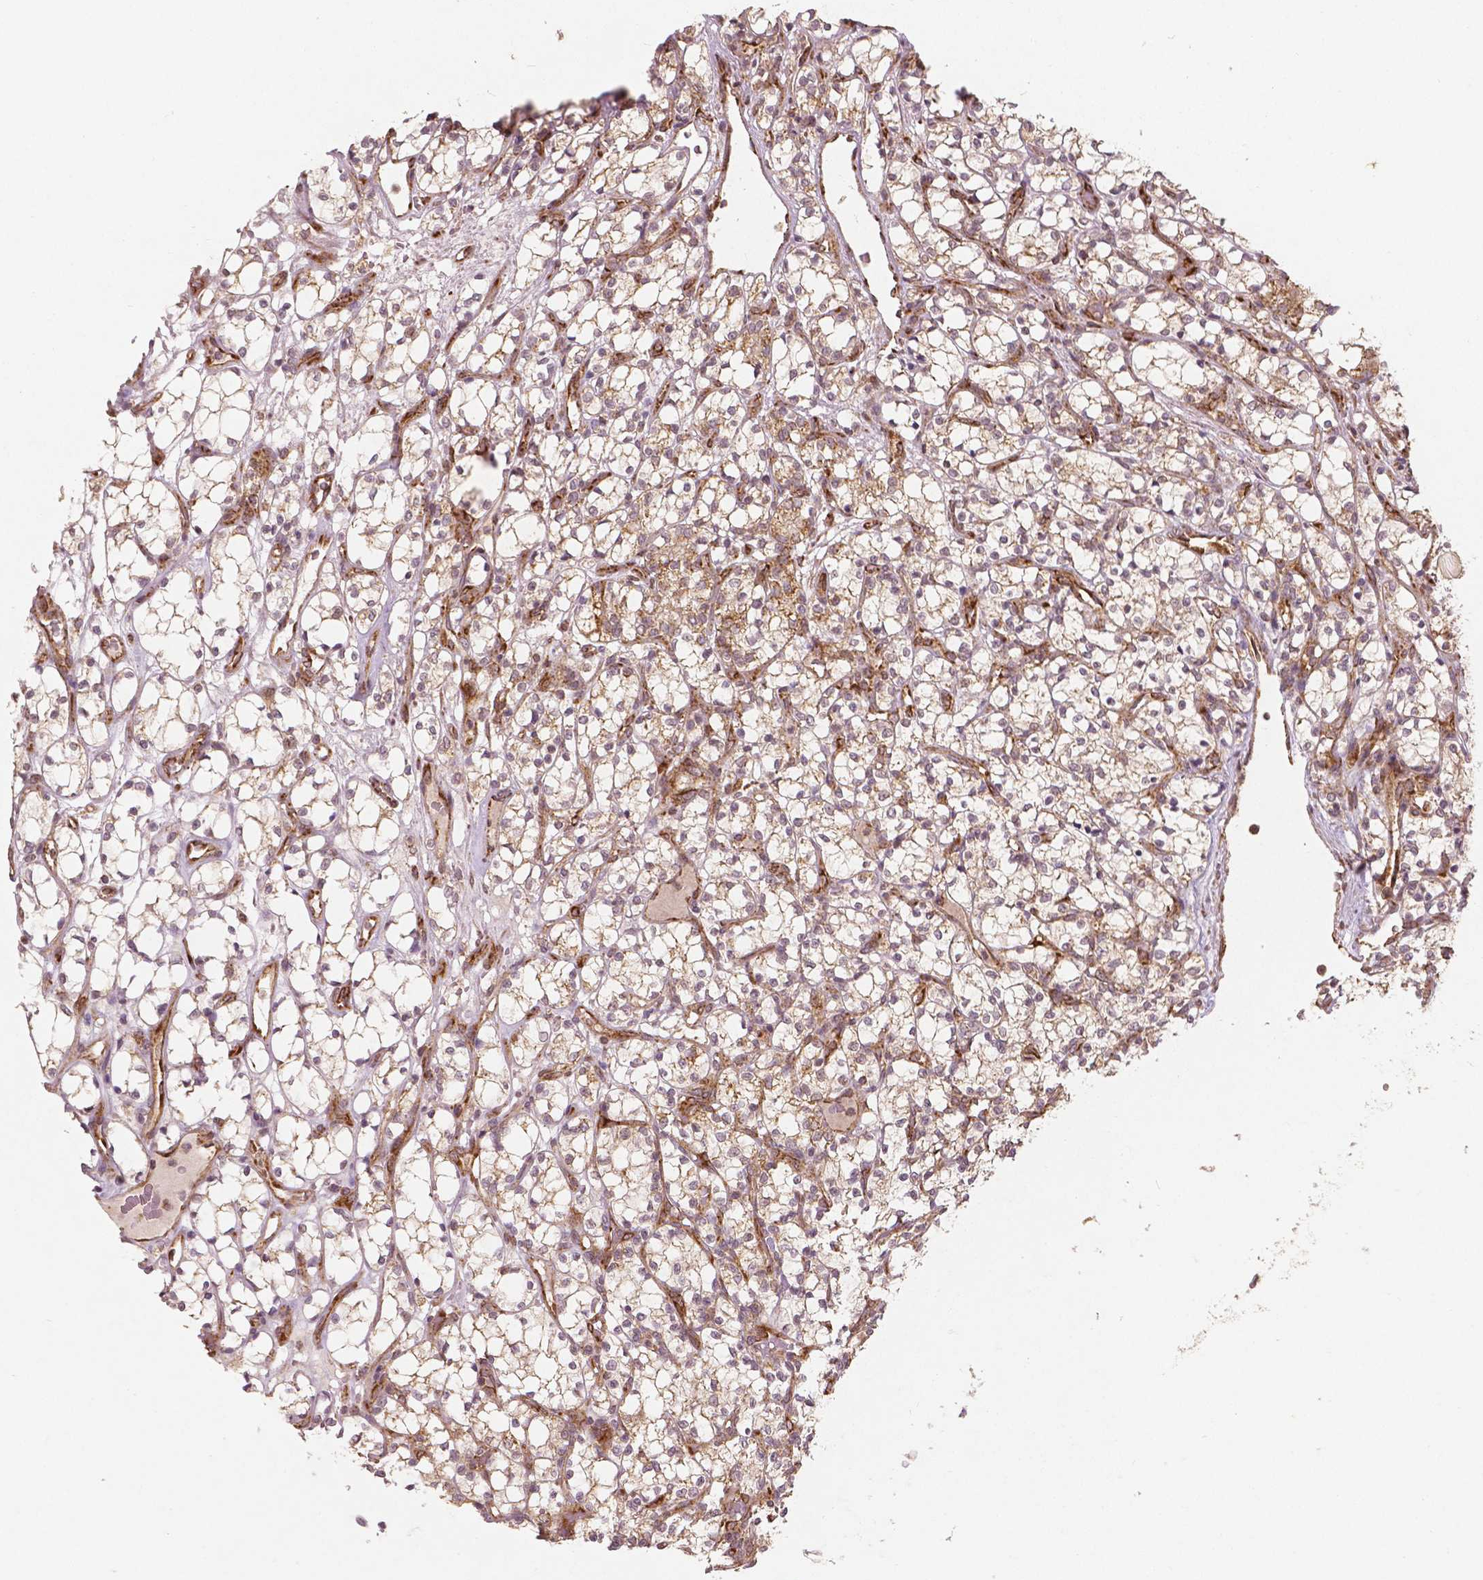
{"staining": {"intensity": "moderate", "quantity": "<25%", "location": "cytoplasmic/membranous"}, "tissue": "renal cancer", "cell_type": "Tumor cells", "image_type": "cancer", "snomed": [{"axis": "morphology", "description": "Adenocarcinoma, NOS"}, {"axis": "topography", "description": "Kidney"}], "caption": "Tumor cells reveal moderate cytoplasmic/membranous positivity in about <25% of cells in adenocarcinoma (renal).", "gene": "PGAM5", "patient": {"sex": "female", "age": 69}}